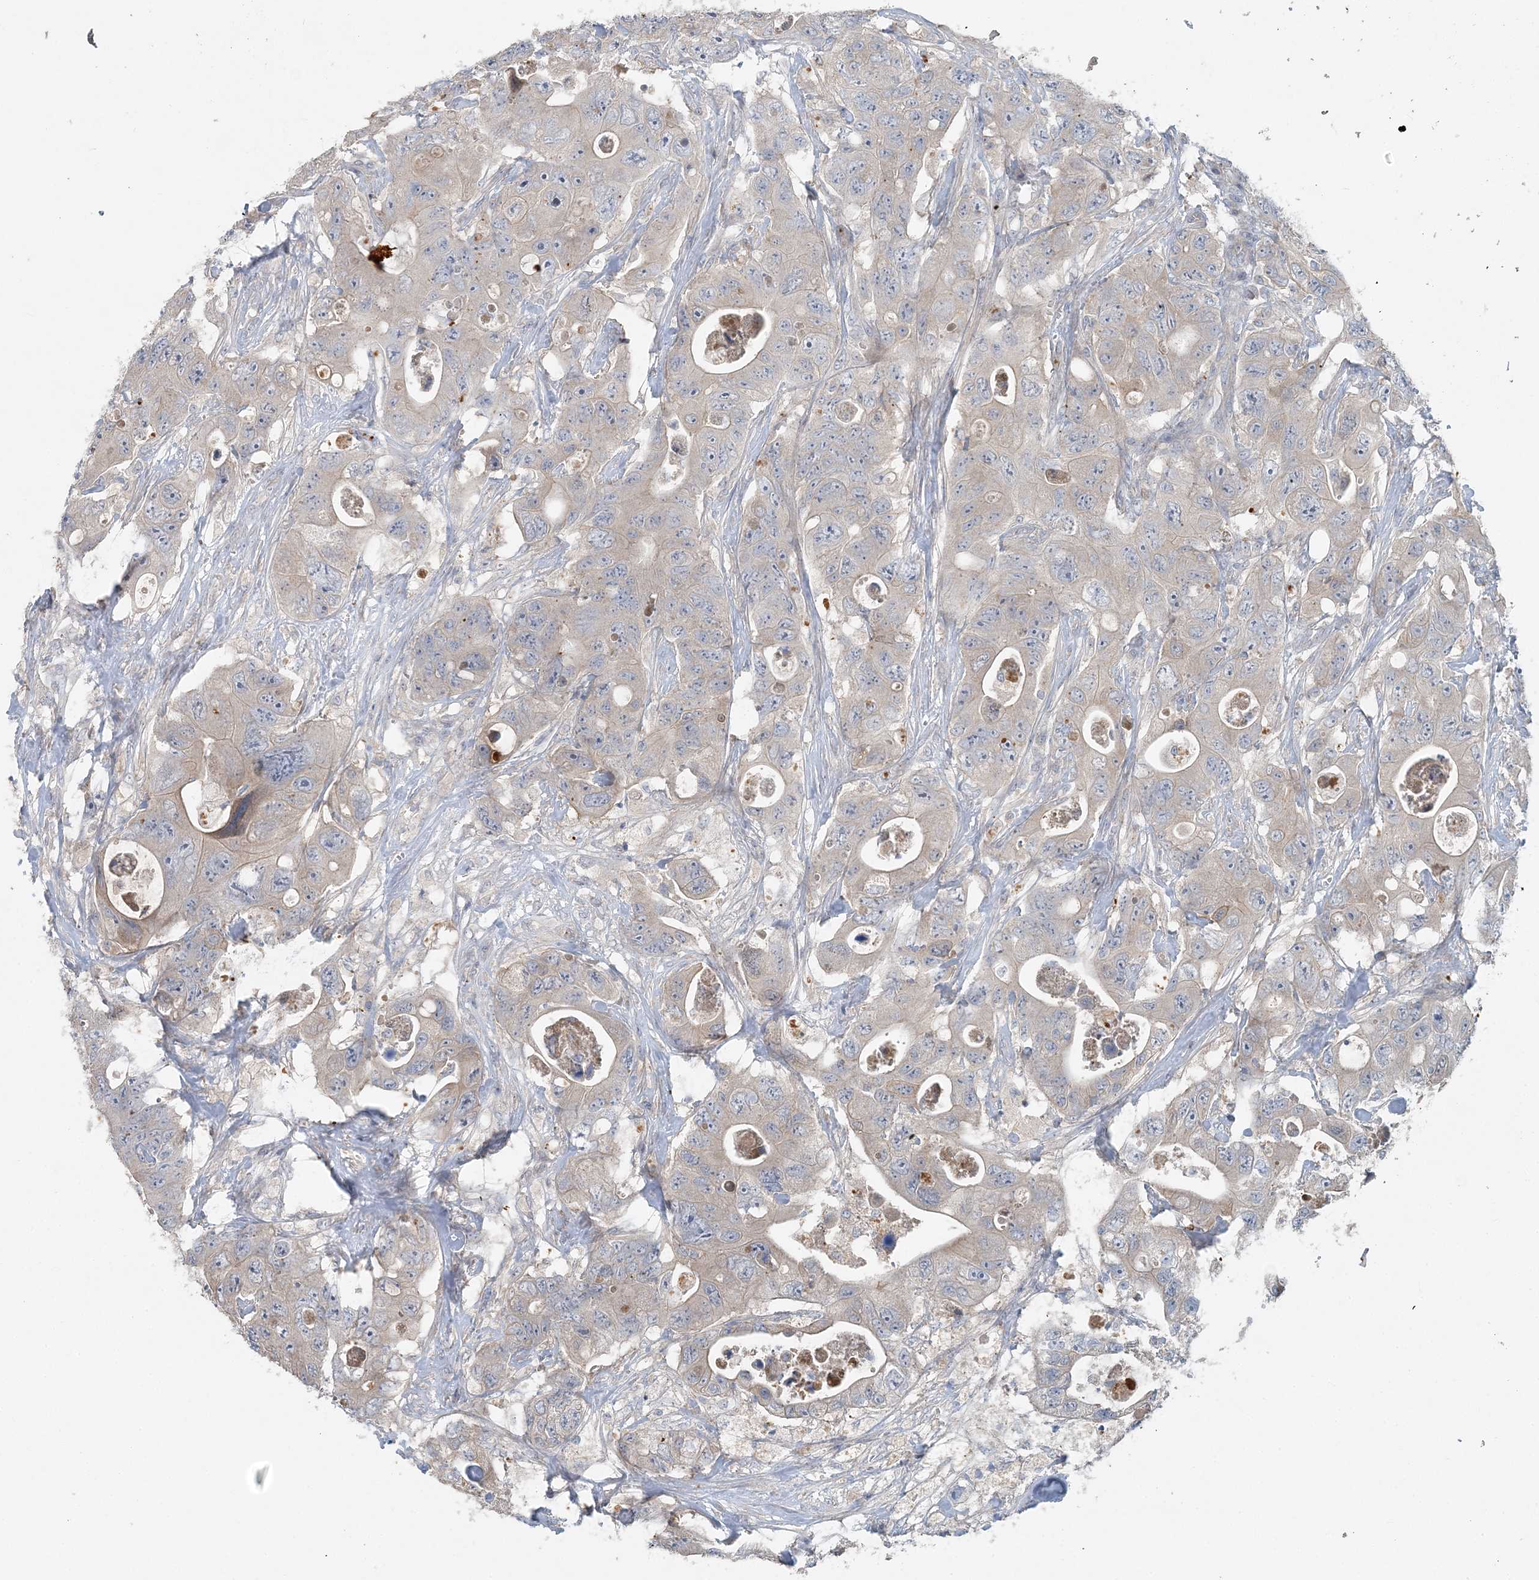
{"staining": {"intensity": "negative", "quantity": "none", "location": "none"}, "tissue": "colorectal cancer", "cell_type": "Tumor cells", "image_type": "cancer", "snomed": [{"axis": "morphology", "description": "Adenocarcinoma, NOS"}, {"axis": "topography", "description": "Colon"}], "caption": "Tumor cells are negative for brown protein staining in colorectal cancer (adenocarcinoma).", "gene": "SLC4A10", "patient": {"sex": "female", "age": 46}}